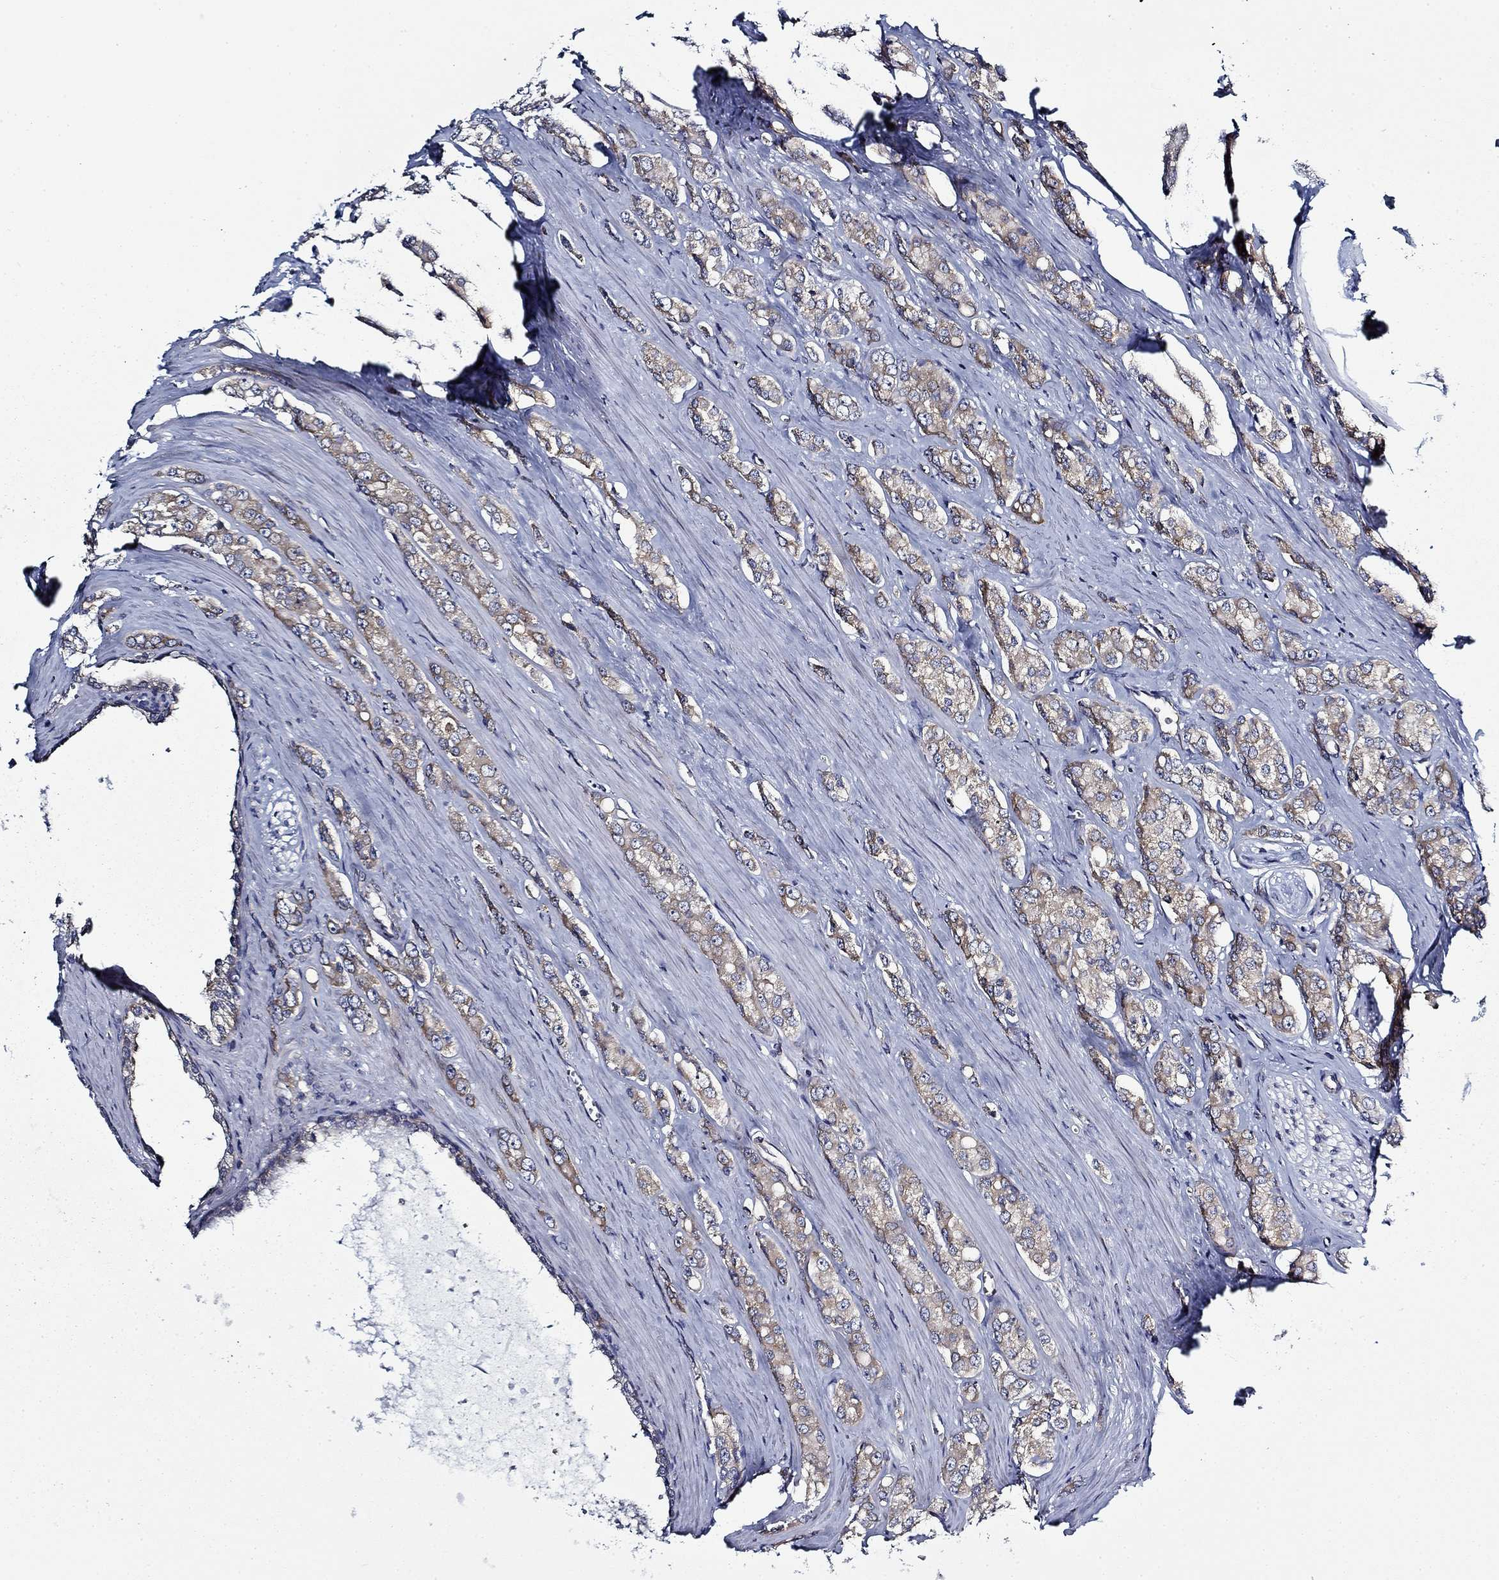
{"staining": {"intensity": "weak", "quantity": "25%-75%", "location": "cytoplasmic/membranous"}, "tissue": "prostate cancer", "cell_type": "Tumor cells", "image_type": "cancer", "snomed": [{"axis": "morphology", "description": "Adenocarcinoma, NOS"}, {"axis": "topography", "description": "Prostate"}], "caption": "Immunohistochemistry image of prostate cancer (adenocarcinoma) stained for a protein (brown), which reveals low levels of weak cytoplasmic/membranous expression in about 25%-75% of tumor cells.", "gene": "FXR1", "patient": {"sex": "male", "age": 67}}